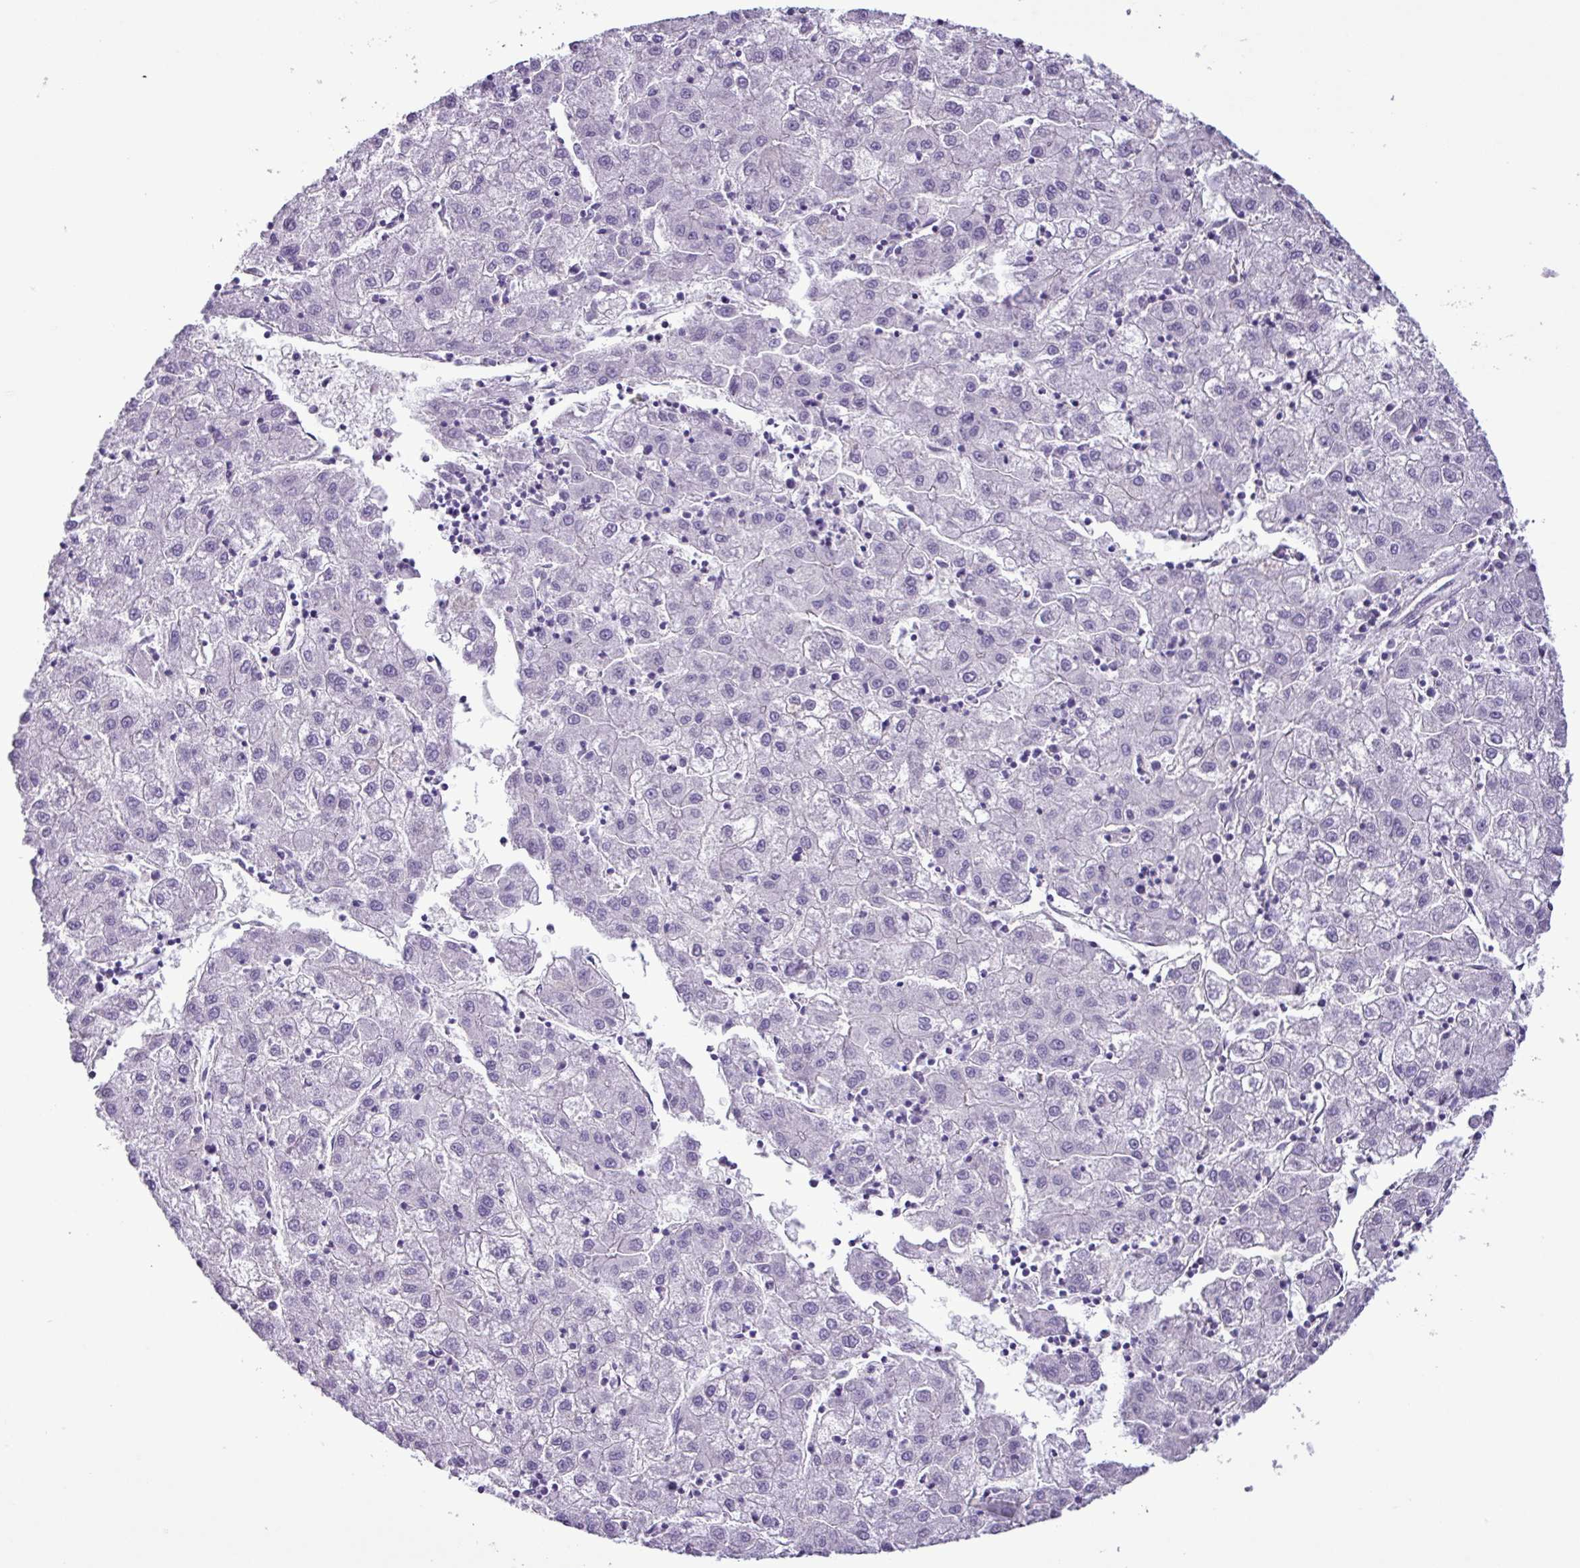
{"staining": {"intensity": "negative", "quantity": "none", "location": "none"}, "tissue": "liver cancer", "cell_type": "Tumor cells", "image_type": "cancer", "snomed": [{"axis": "morphology", "description": "Carcinoma, Hepatocellular, NOS"}, {"axis": "topography", "description": "Liver"}], "caption": "DAB immunohistochemical staining of liver cancer demonstrates no significant expression in tumor cells. The staining was performed using DAB to visualize the protein expression in brown, while the nuclei were stained in blue with hematoxylin (Magnification: 20x).", "gene": "ZNF334", "patient": {"sex": "male", "age": 72}}